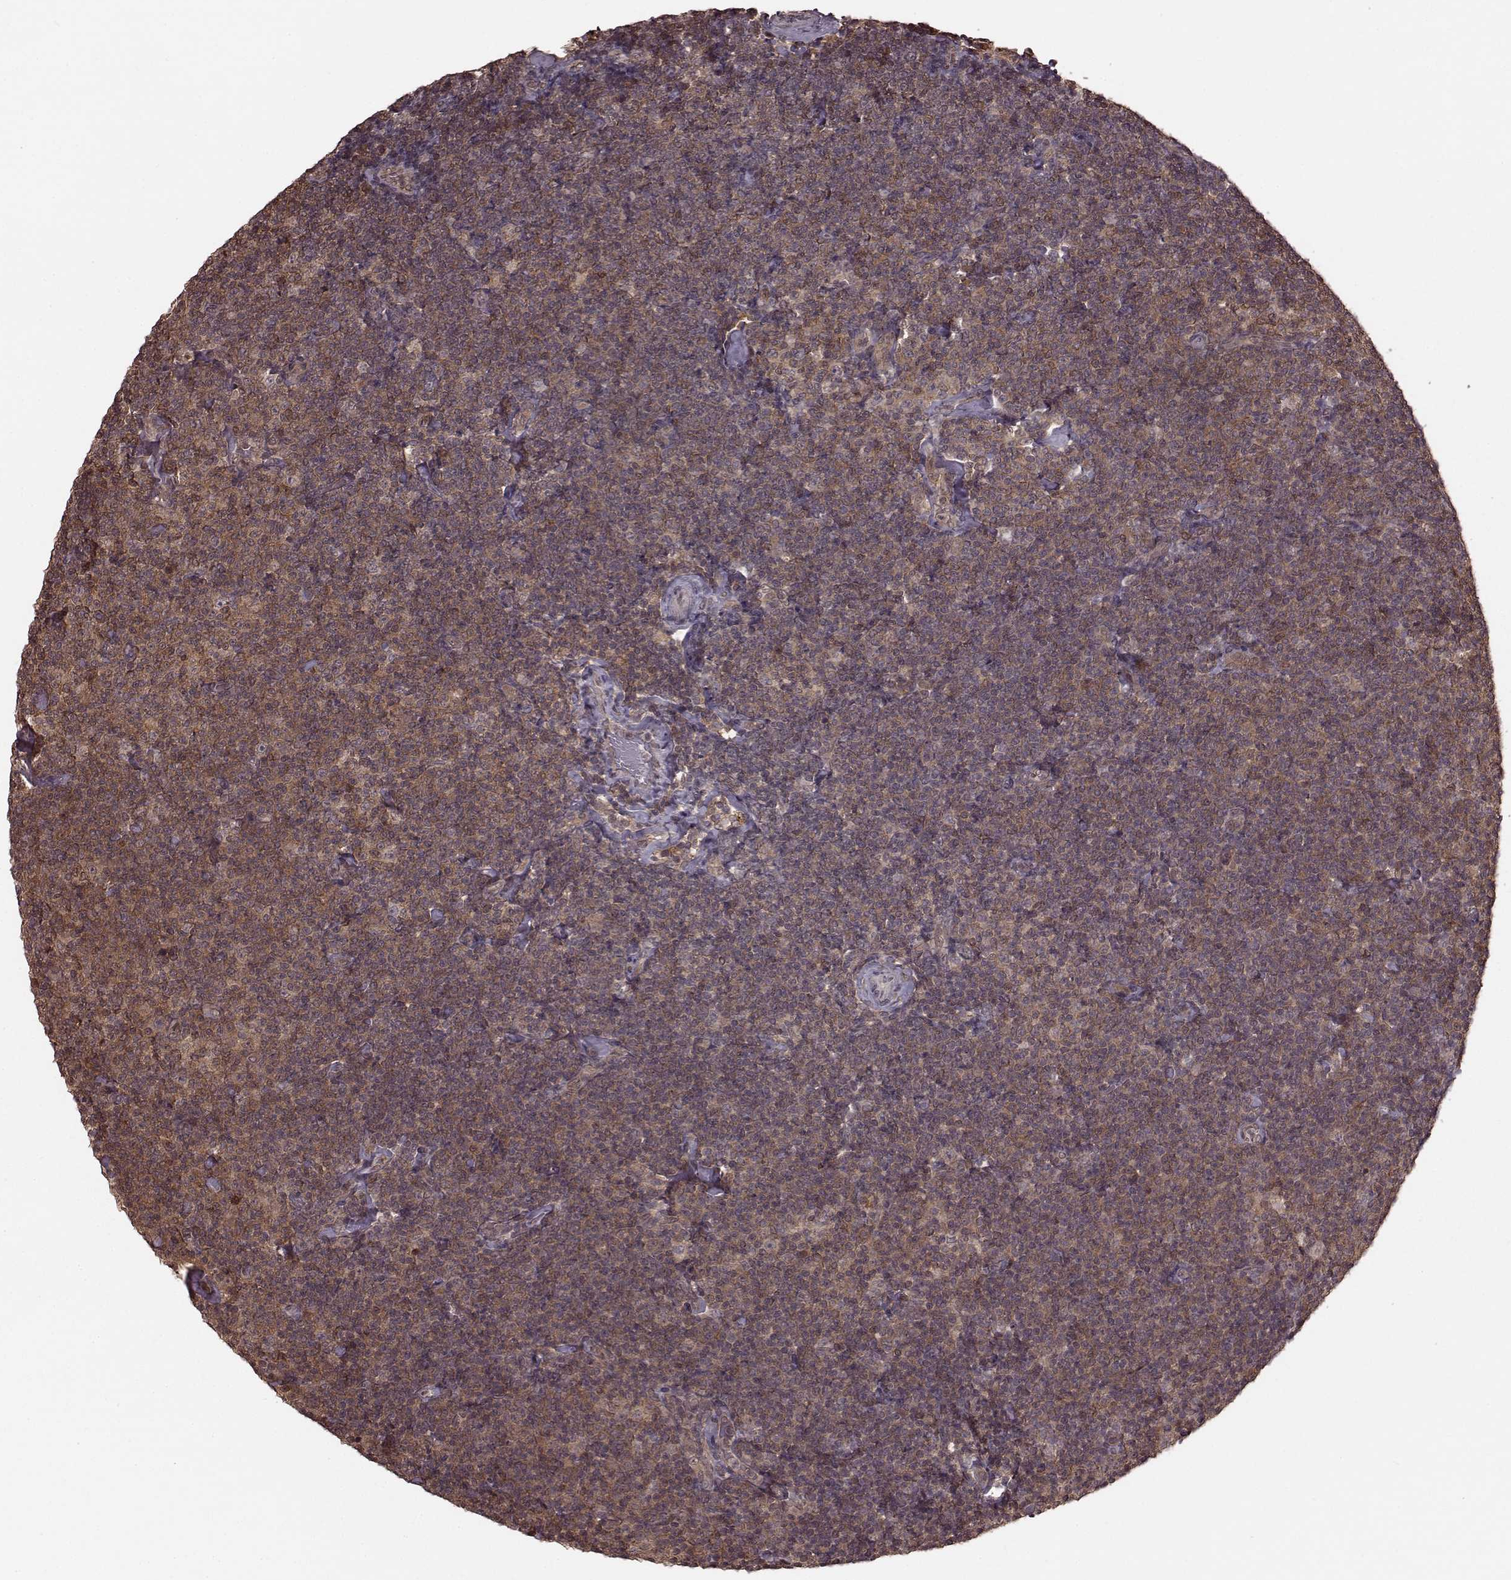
{"staining": {"intensity": "weak", "quantity": "25%-75%", "location": "cytoplasmic/membranous,nuclear"}, "tissue": "lymphoma", "cell_type": "Tumor cells", "image_type": "cancer", "snomed": [{"axis": "morphology", "description": "Malignant lymphoma, non-Hodgkin's type, Low grade"}, {"axis": "topography", "description": "Lymph node"}], "caption": "Protein analysis of lymphoma tissue demonstrates weak cytoplasmic/membranous and nuclear staining in approximately 25%-75% of tumor cells.", "gene": "GSS", "patient": {"sex": "male", "age": 81}}